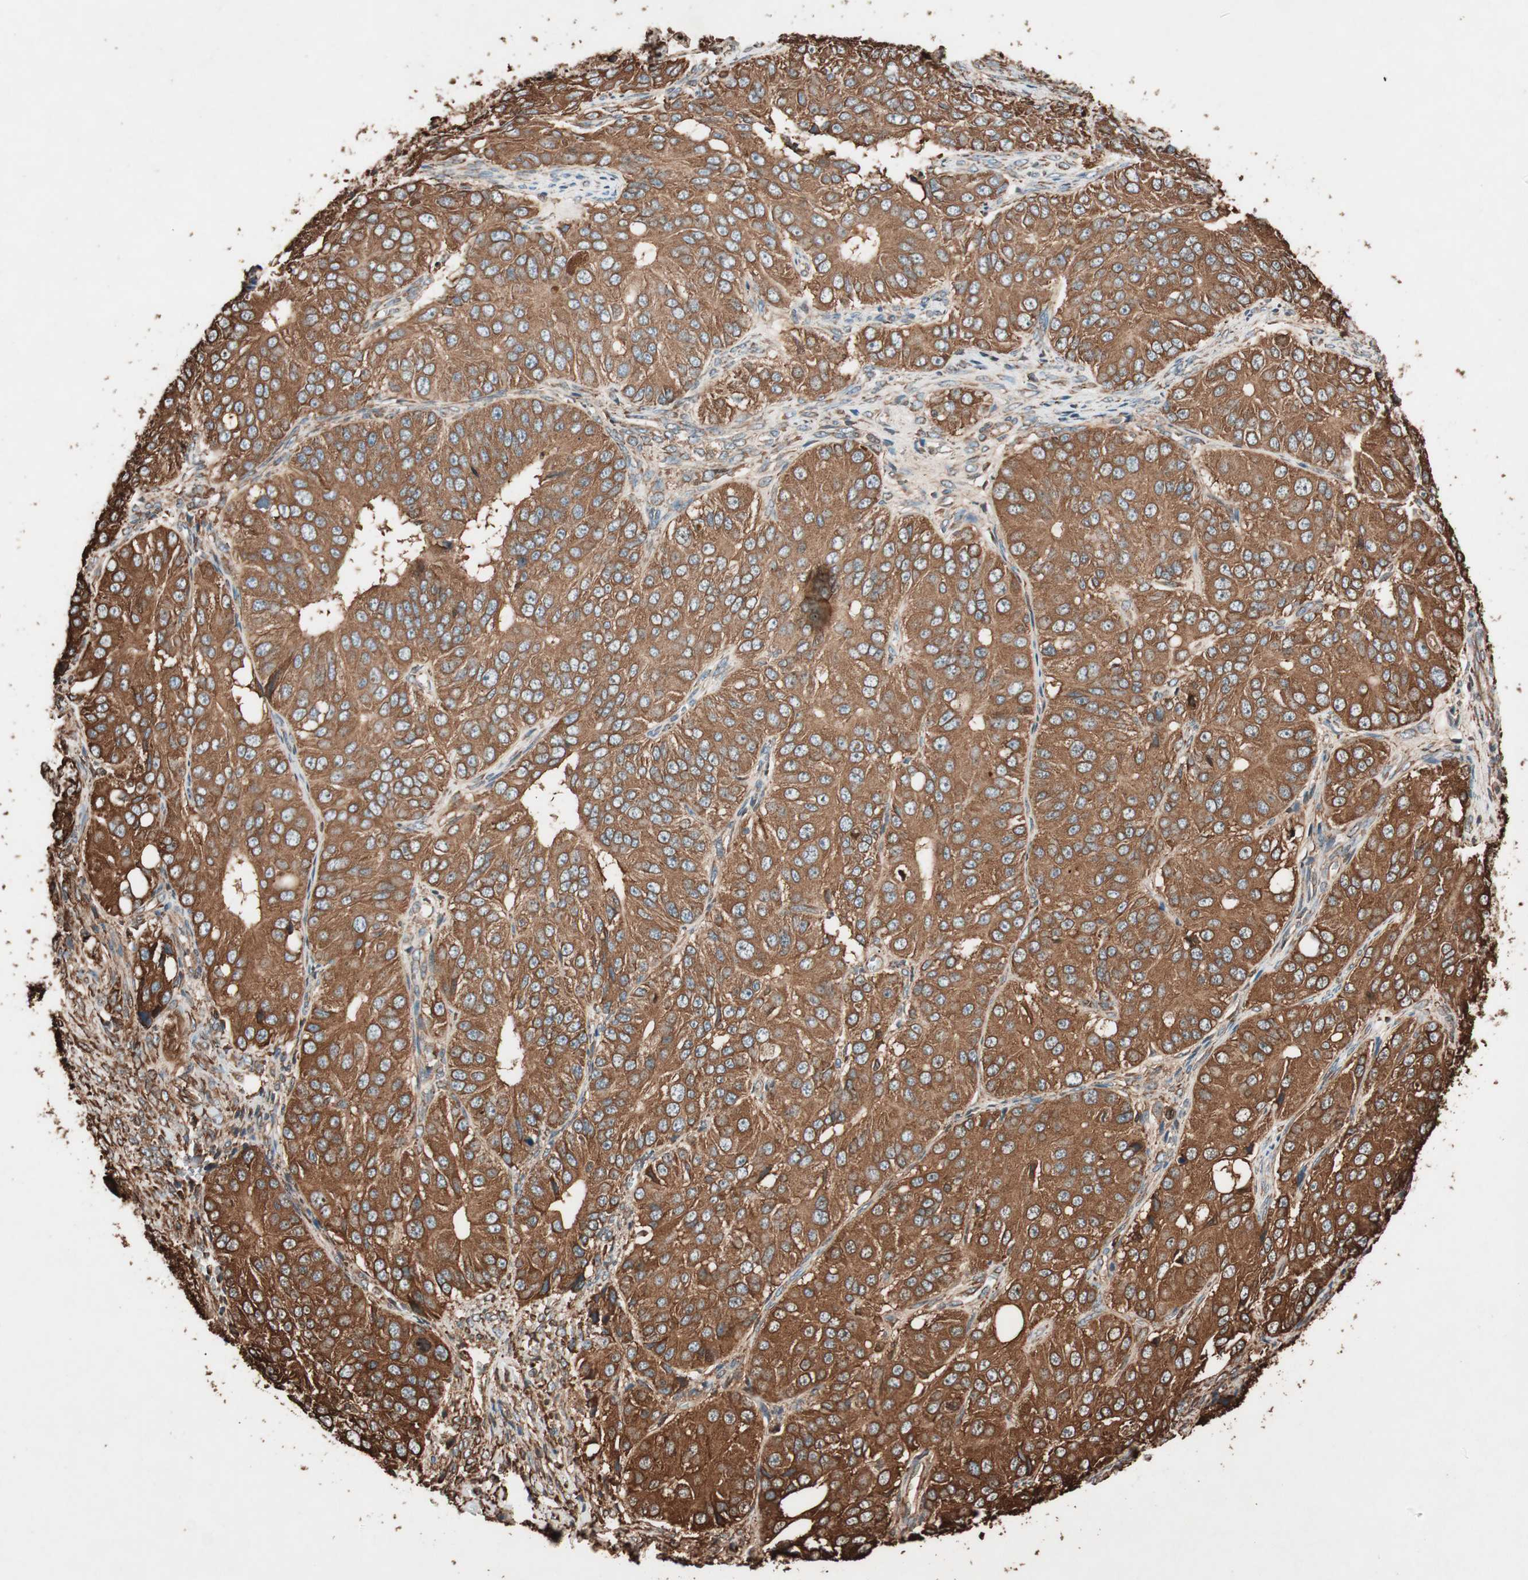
{"staining": {"intensity": "strong", "quantity": ">75%", "location": "cytoplasmic/membranous"}, "tissue": "ovarian cancer", "cell_type": "Tumor cells", "image_type": "cancer", "snomed": [{"axis": "morphology", "description": "Carcinoma, endometroid"}, {"axis": "topography", "description": "Ovary"}], "caption": "A brown stain shows strong cytoplasmic/membranous staining of a protein in human ovarian cancer (endometroid carcinoma) tumor cells.", "gene": "VEGFA", "patient": {"sex": "female", "age": 51}}